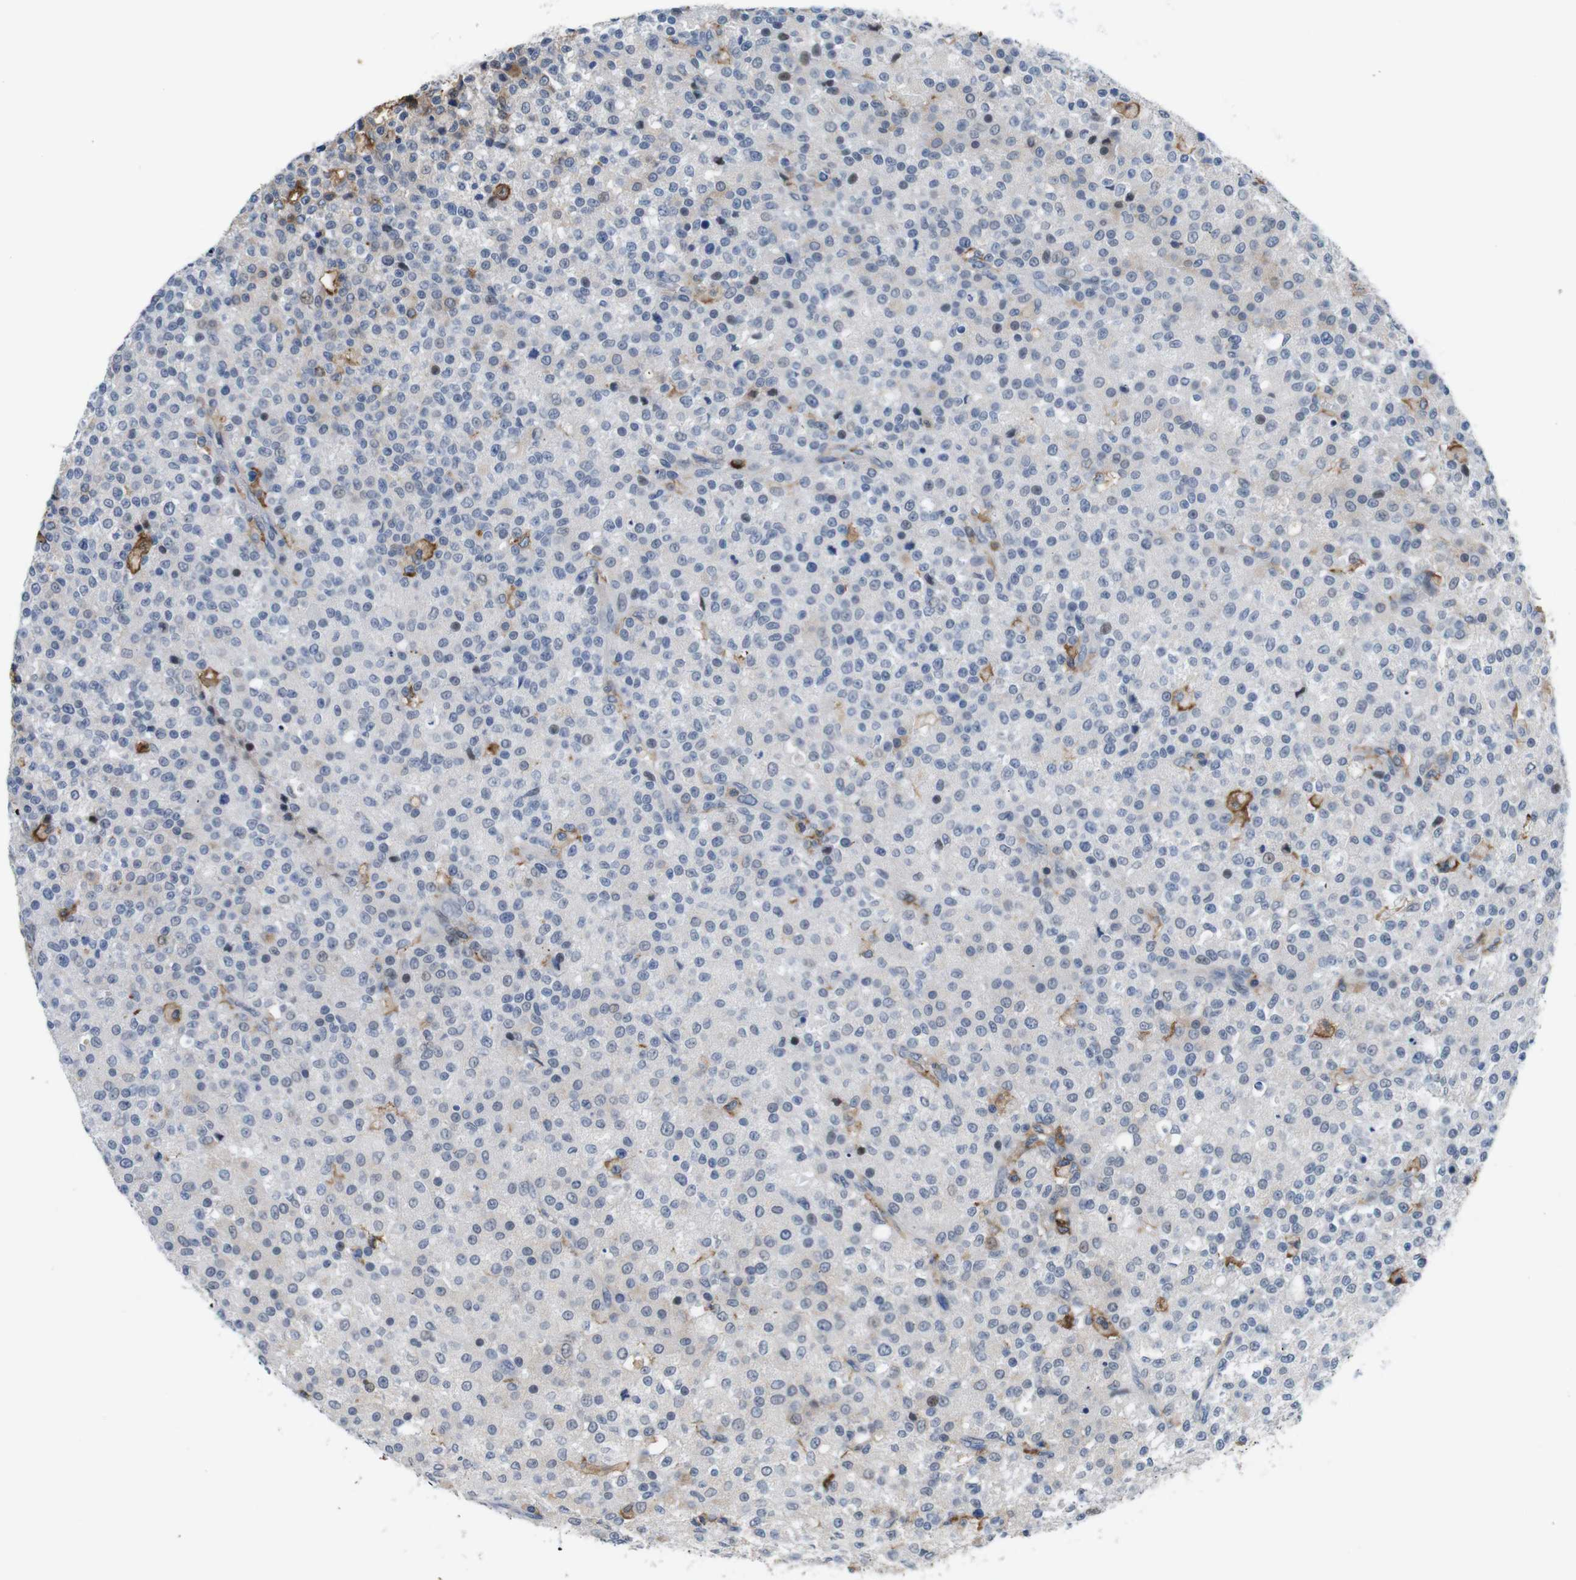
{"staining": {"intensity": "negative", "quantity": "none", "location": "none"}, "tissue": "testis cancer", "cell_type": "Tumor cells", "image_type": "cancer", "snomed": [{"axis": "morphology", "description": "Seminoma, NOS"}, {"axis": "topography", "description": "Testis"}], "caption": "High magnification brightfield microscopy of testis cancer (seminoma) stained with DAB (3,3'-diaminobenzidine) (brown) and counterstained with hematoxylin (blue): tumor cells show no significant expression.", "gene": "CD300C", "patient": {"sex": "male", "age": 59}}